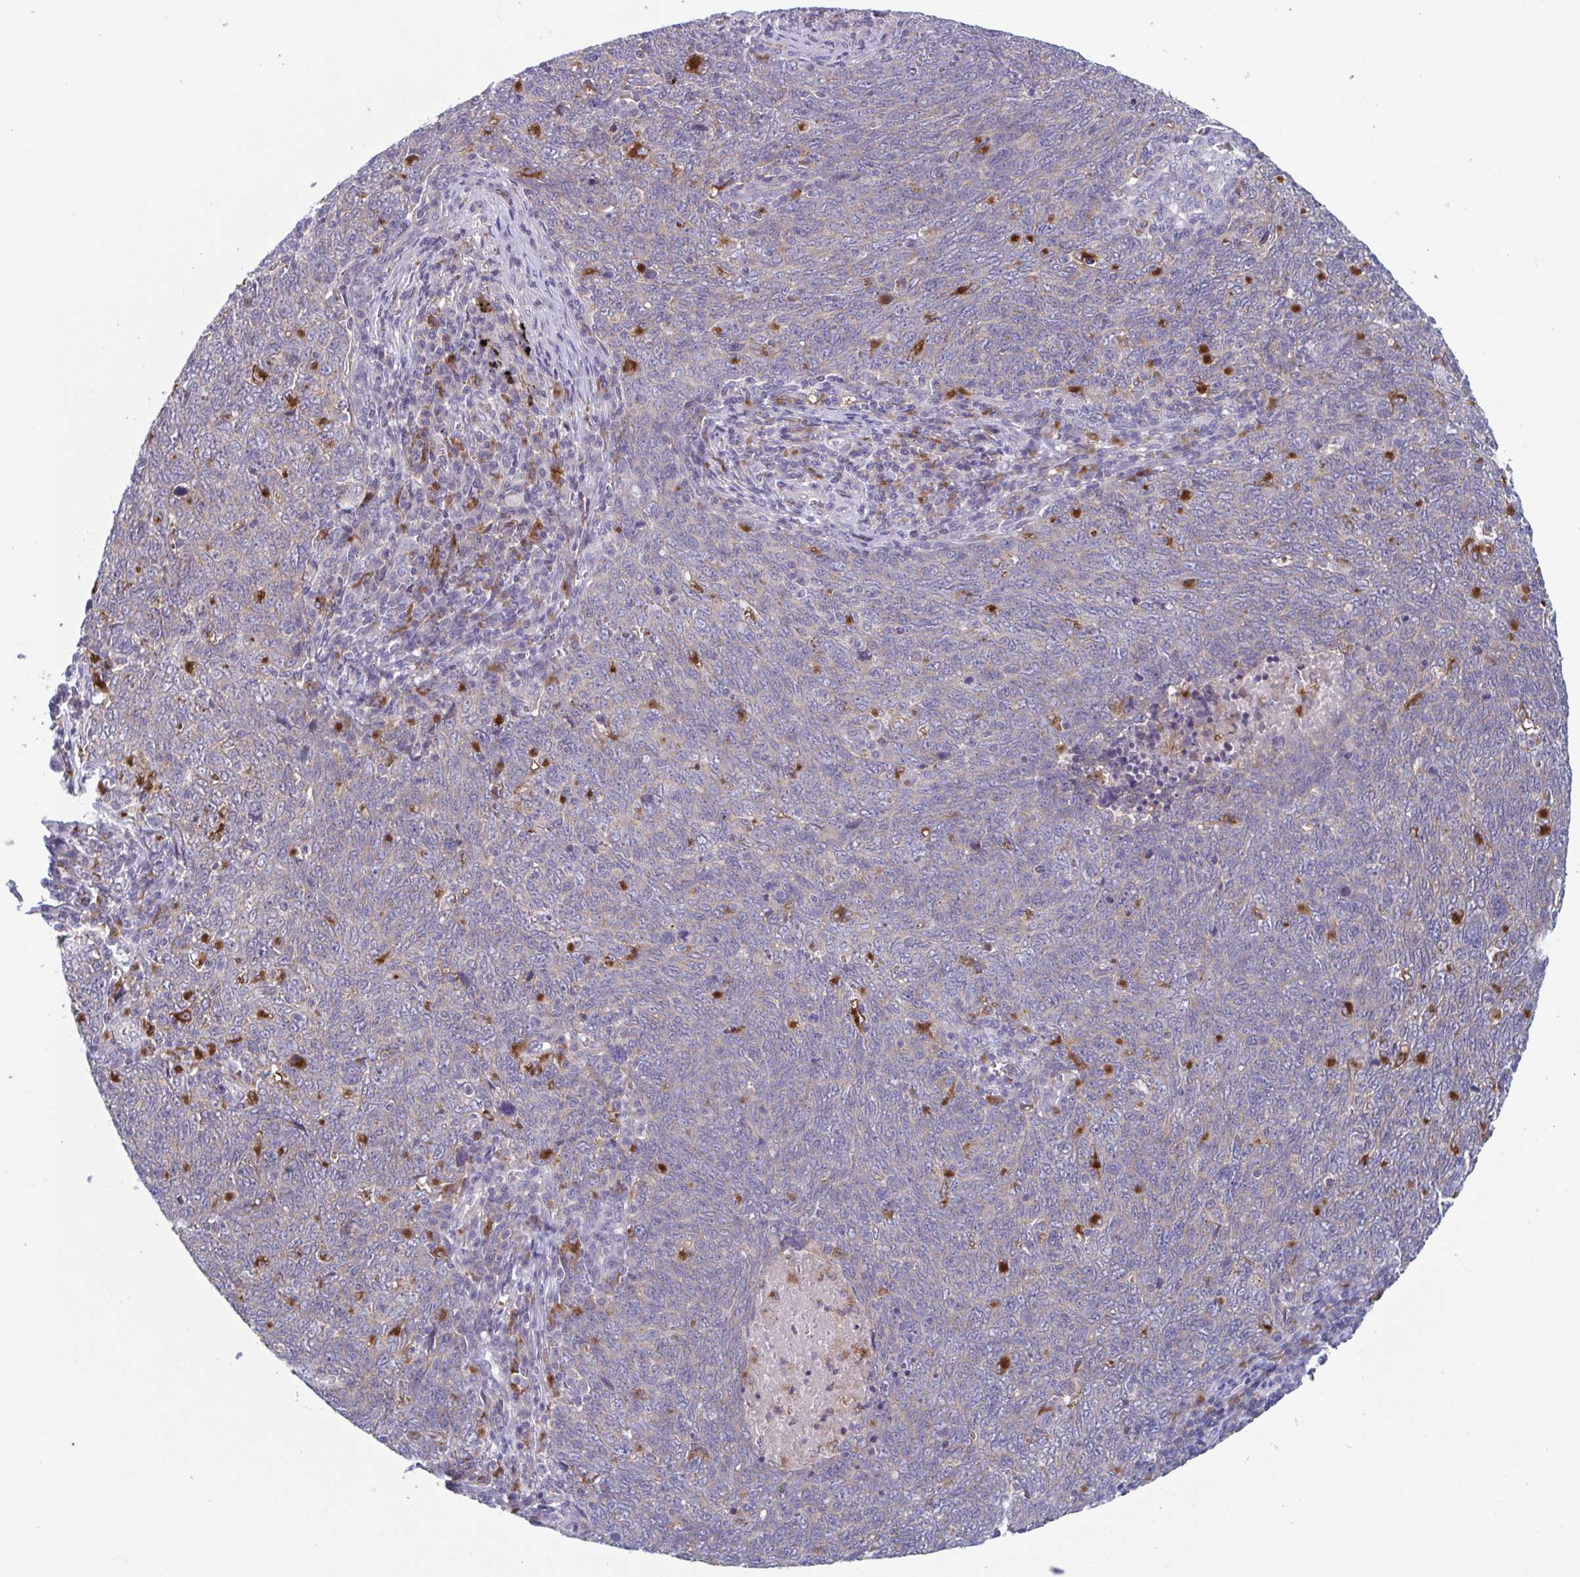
{"staining": {"intensity": "negative", "quantity": "none", "location": "none"}, "tissue": "lung cancer", "cell_type": "Tumor cells", "image_type": "cancer", "snomed": [{"axis": "morphology", "description": "Squamous cell carcinoma, NOS"}, {"axis": "topography", "description": "Lung"}], "caption": "High magnification brightfield microscopy of squamous cell carcinoma (lung) stained with DAB (brown) and counterstained with hematoxylin (blue): tumor cells show no significant expression.", "gene": "NIPSNAP1", "patient": {"sex": "female", "age": 72}}